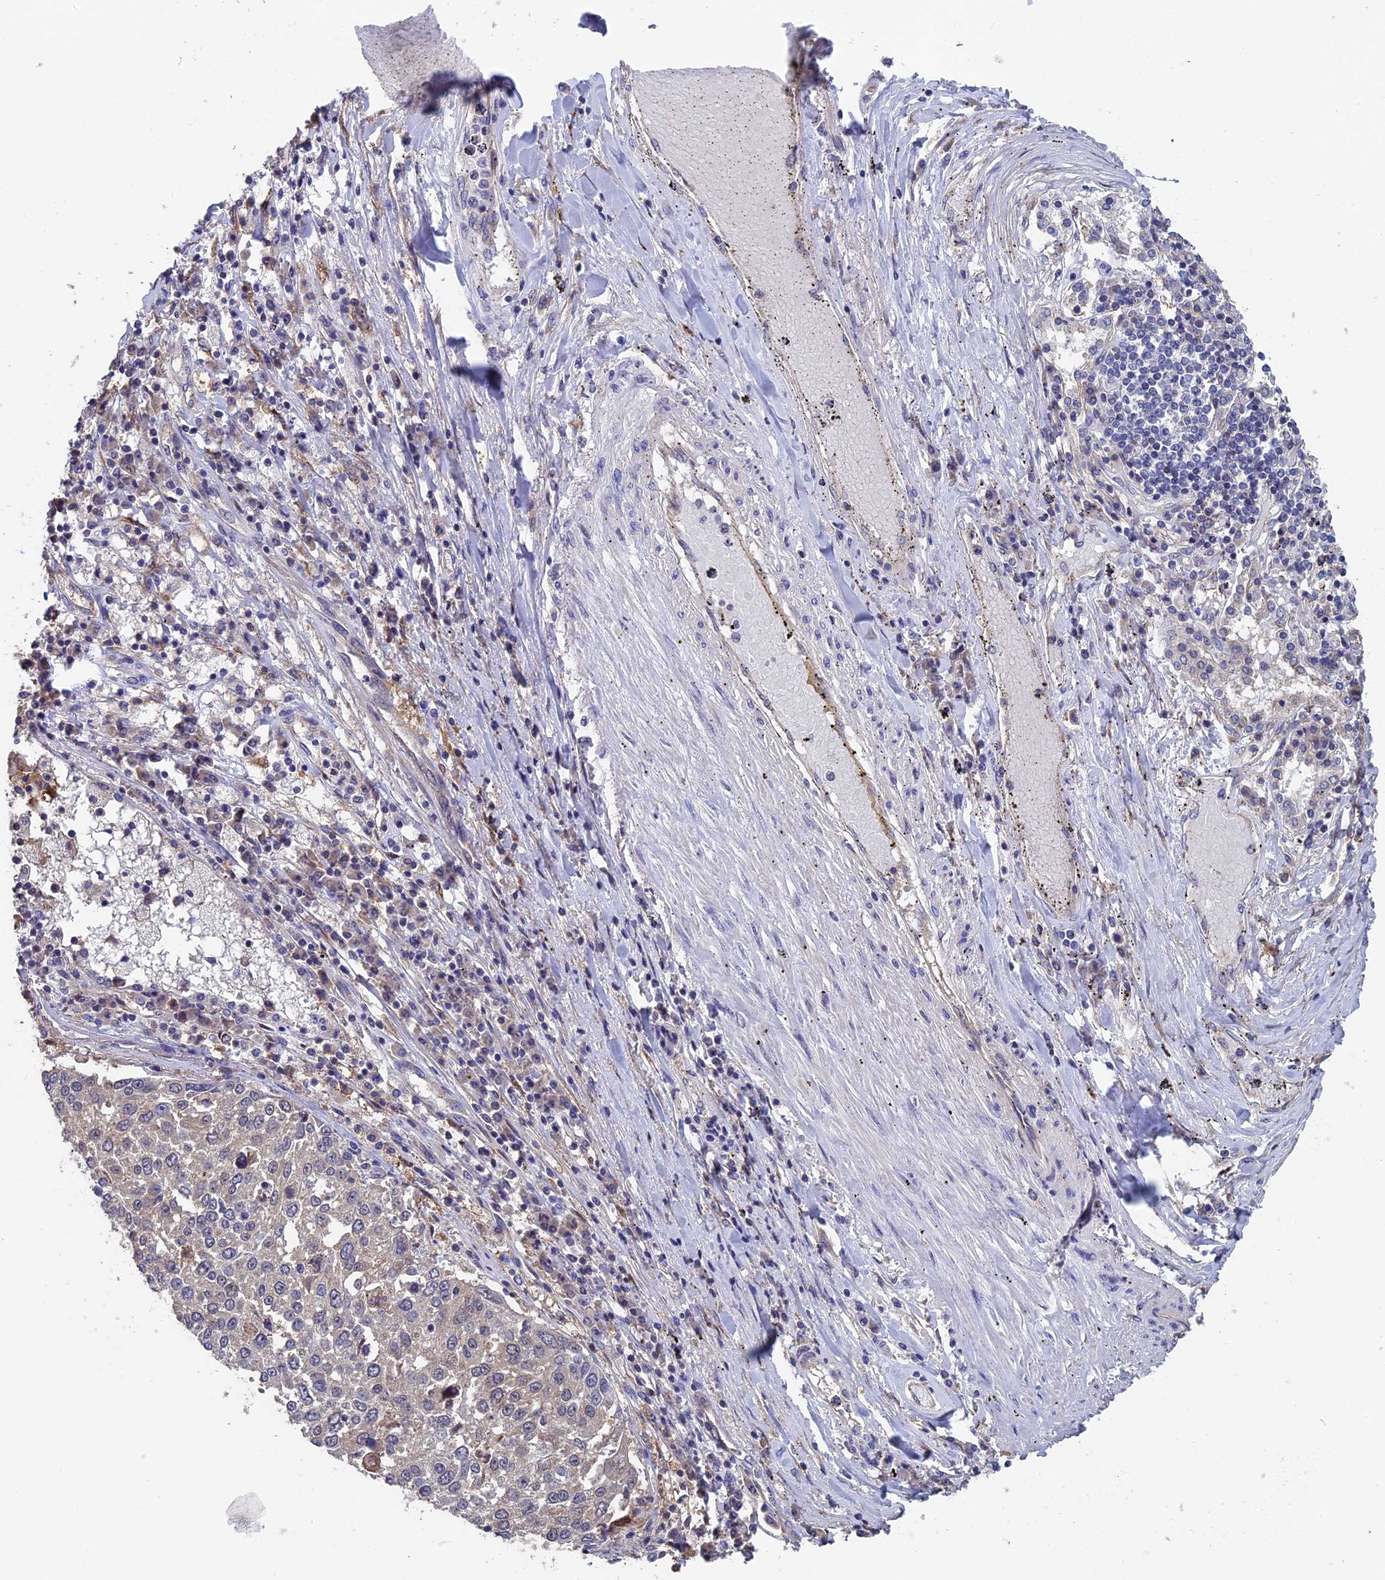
{"staining": {"intensity": "negative", "quantity": "none", "location": "none"}, "tissue": "lung cancer", "cell_type": "Tumor cells", "image_type": "cancer", "snomed": [{"axis": "morphology", "description": "Squamous cell carcinoma, NOS"}, {"axis": "topography", "description": "Lung"}], "caption": "Tumor cells show no significant positivity in lung cancer (squamous cell carcinoma). The staining was performed using DAB to visualize the protein expression in brown, while the nuclei were stained in blue with hematoxylin (Magnification: 20x).", "gene": "LCMT1", "patient": {"sex": "male", "age": 65}}